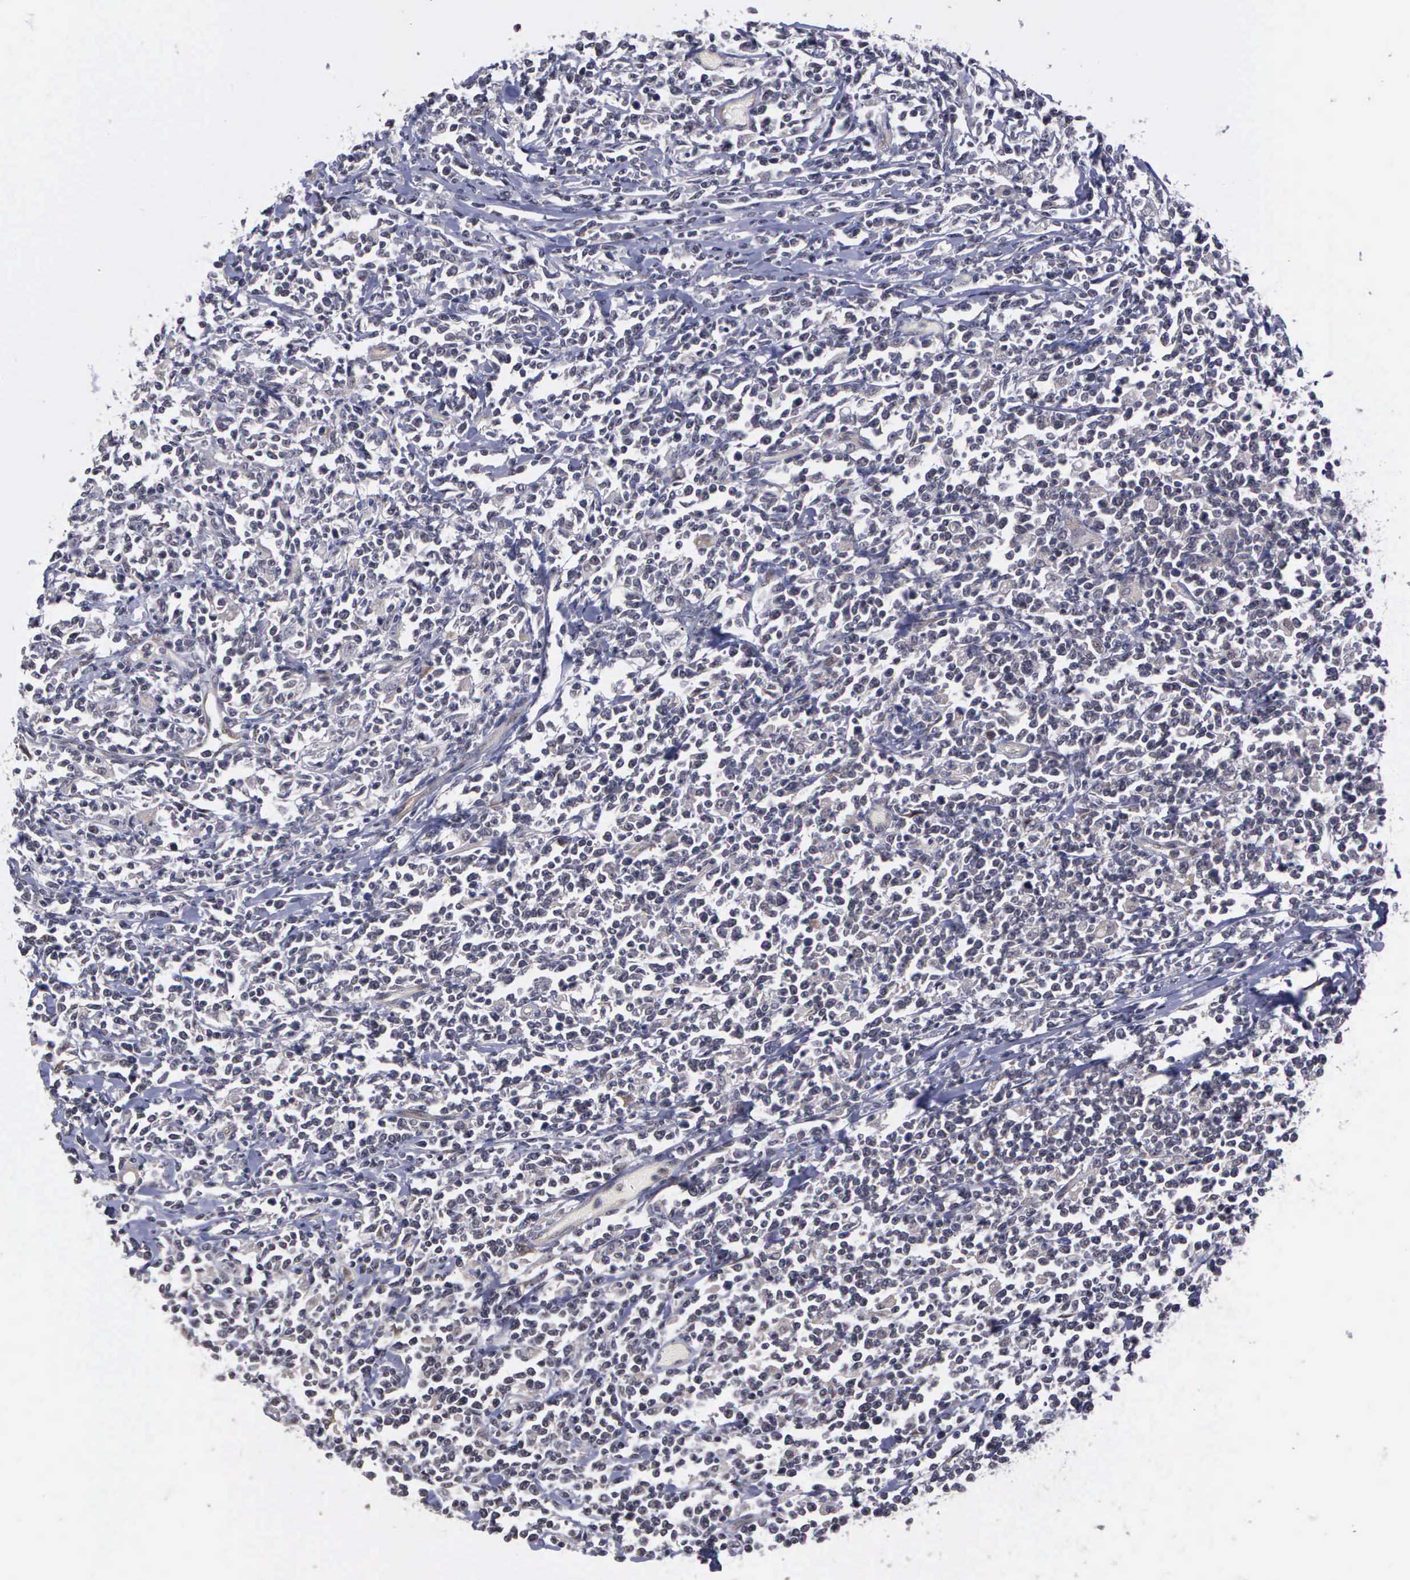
{"staining": {"intensity": "weak", "quantity": "<25%", "location": "cytoplasmic/membranous"}, "tissue": "lymphoma", "cell_type": "Tumor cells", "image_type": "cancer", "snomed": [{"axis": "morphology", "description": "Malignant lymphoma, non-Hodgkin's type, High grade"}, {"axis": "topography", "description": "Colon"}], "caption": "Malignant lymphoma, non-Hodgkin's type (high-grade) stained for a protein using immunohistochemistry shows no expression tumor cells.", "gene": "MAP3K9", "patient": {"sex": "male", "age": 82}}